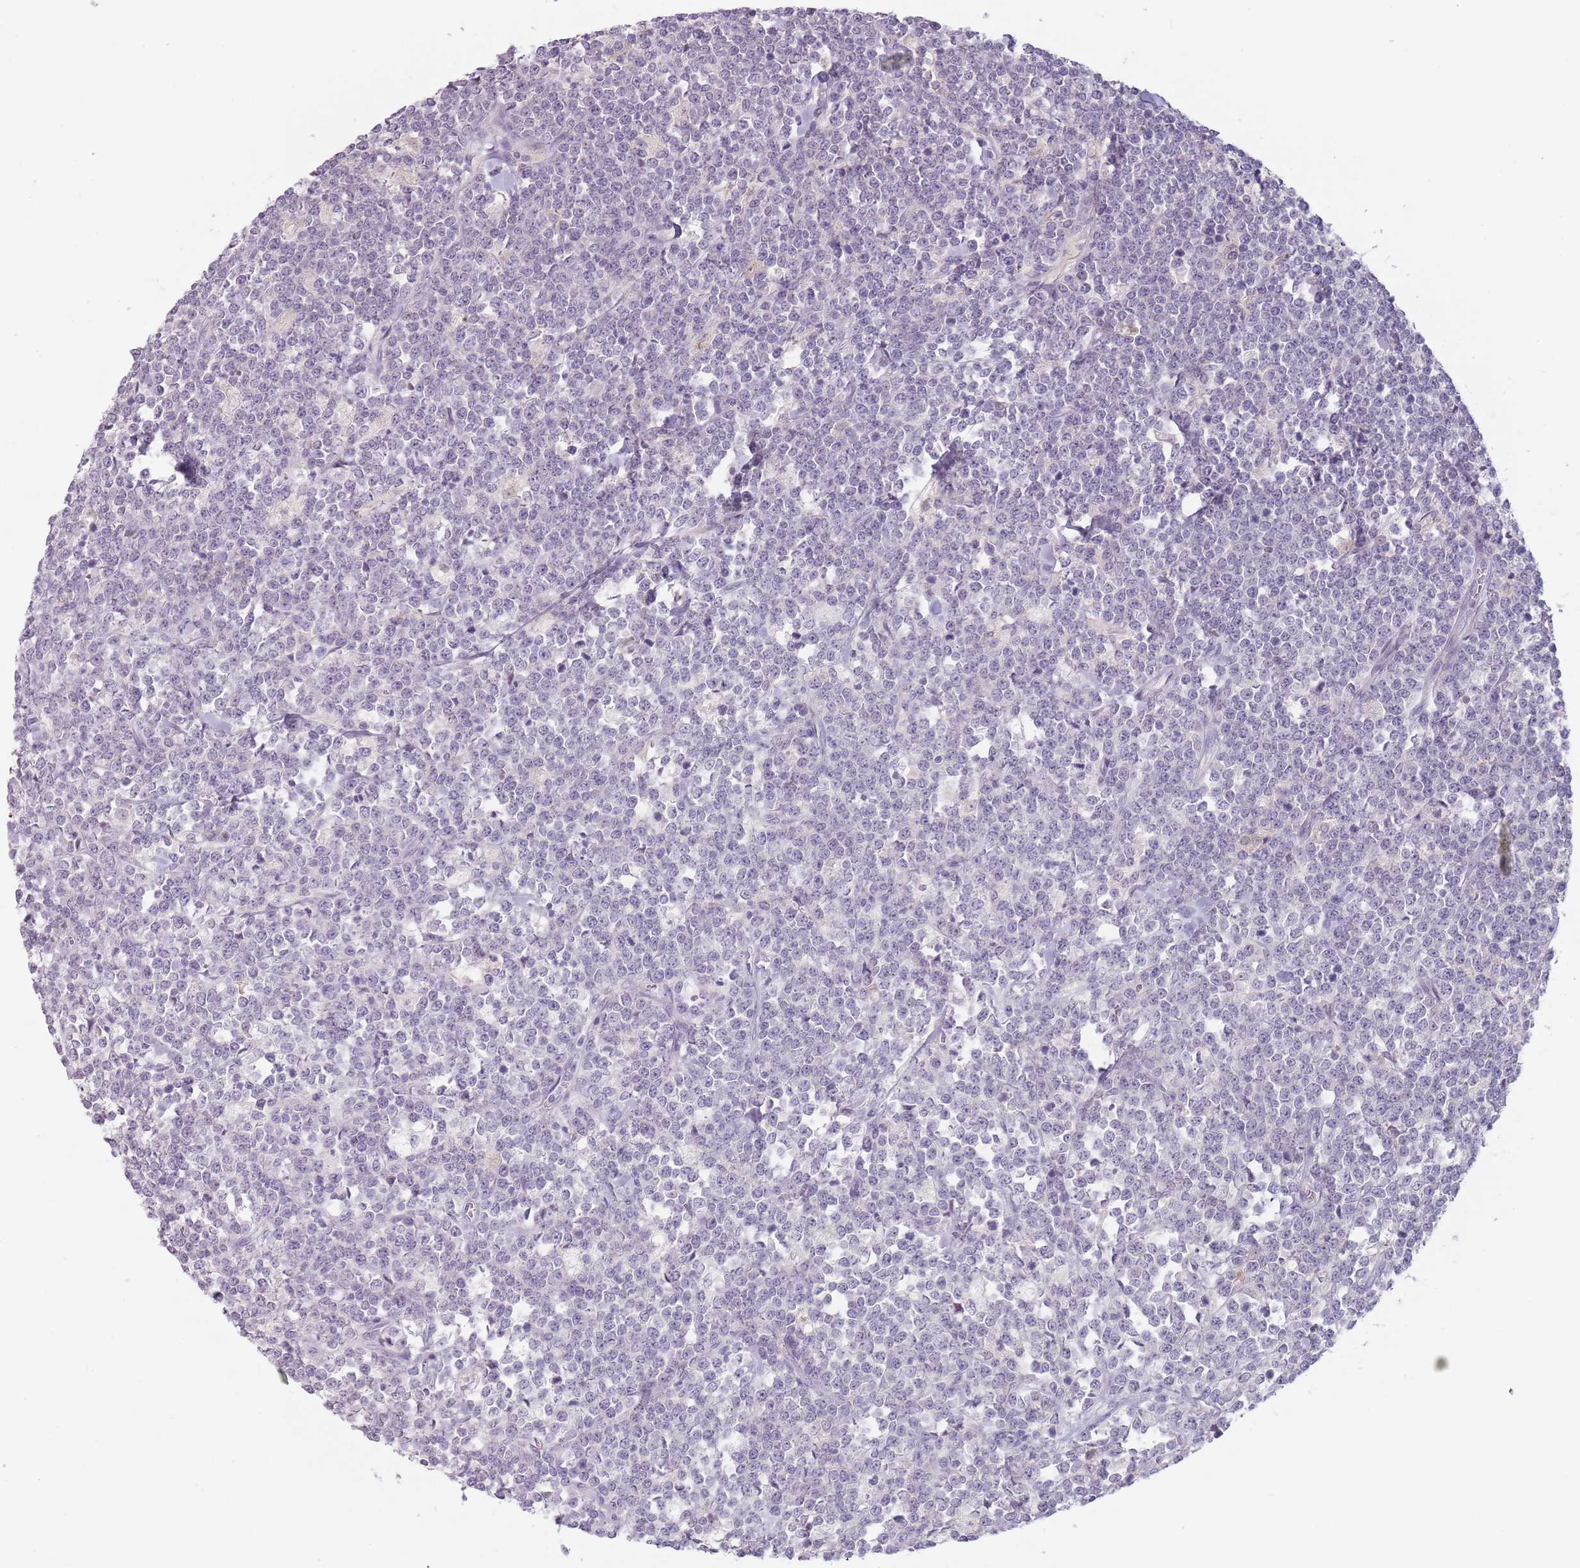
{"staining": {"intensity": "negative", "quantity": "none", "location": "none"}, "tissue": "lymphoma", "cell_type": "Tumor cells", "image_type": "cancer", "snomed": [{"axis": "morphology", "description": "Malignant lymphoma, non-Hodgkin's type, High grade"}, {"axis": "topography", "description": "Small intestine"}], "caption": "Immunohistochemistry histopathology image of neoplastic tissue: human lymphoma stained with DAB reveals no significant protein expression in tumor cells.", "gene": "CEP19", "patient": {"sex": "male", "age": 8}}